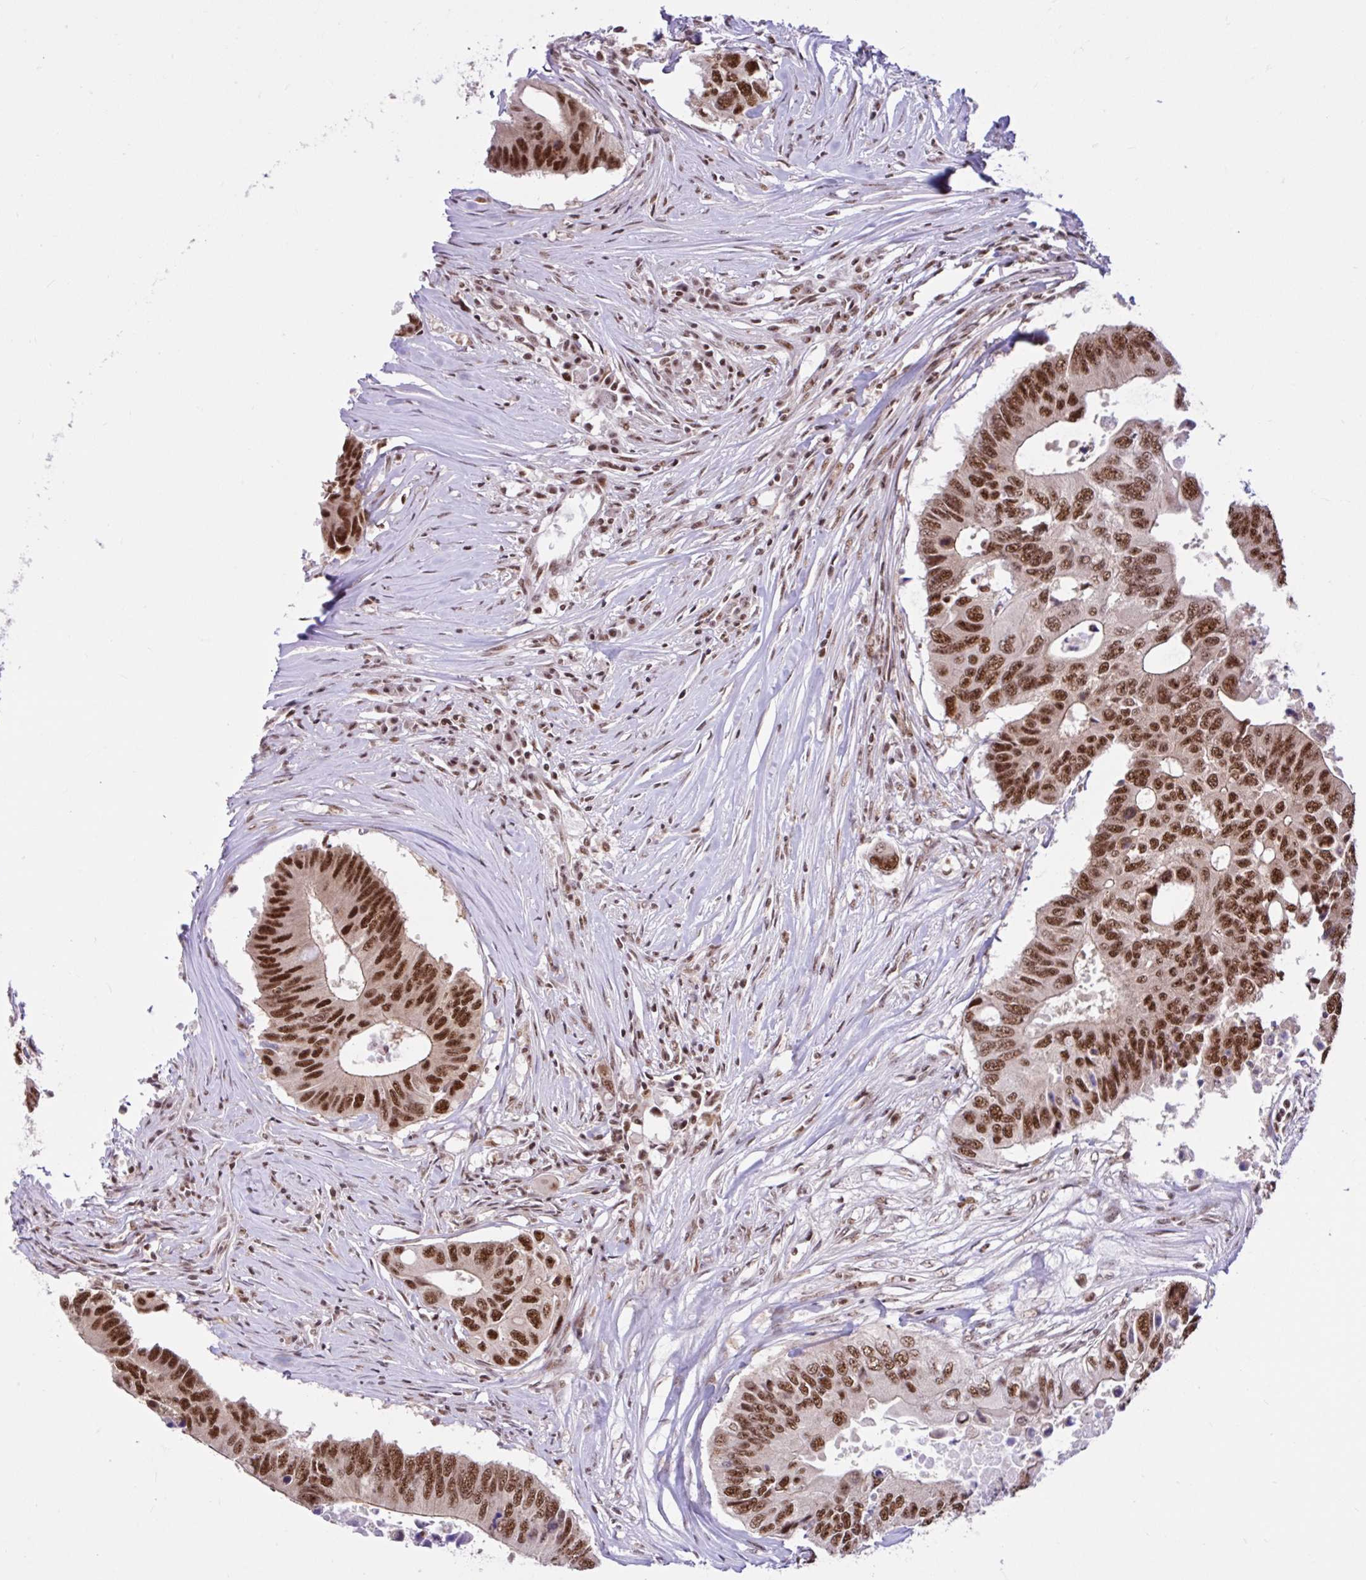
{"staining": {"intensity": "moderate", "quantity": ">75%", "location": "cytoplasmic/membranous,nuclear"}, "tissue": "colorectal cancer", "cell_type": "Tumor cells", "image_type": "cancer", "snomed": [{"axis": "morphology", "description": "Adenocarcinoma, NOS"}, {"axis": "topography", "description": "Colon"}], "caption": "Adenocarcinoma (colorectal) tissue shows moderate cytoplasmic/membranous and nuclear positivity in approximately >75% of tumor cells, visualized by immunohistochemistry.", "gene": "CCDC12", "patient": {"sex": "male", "age": 71}}